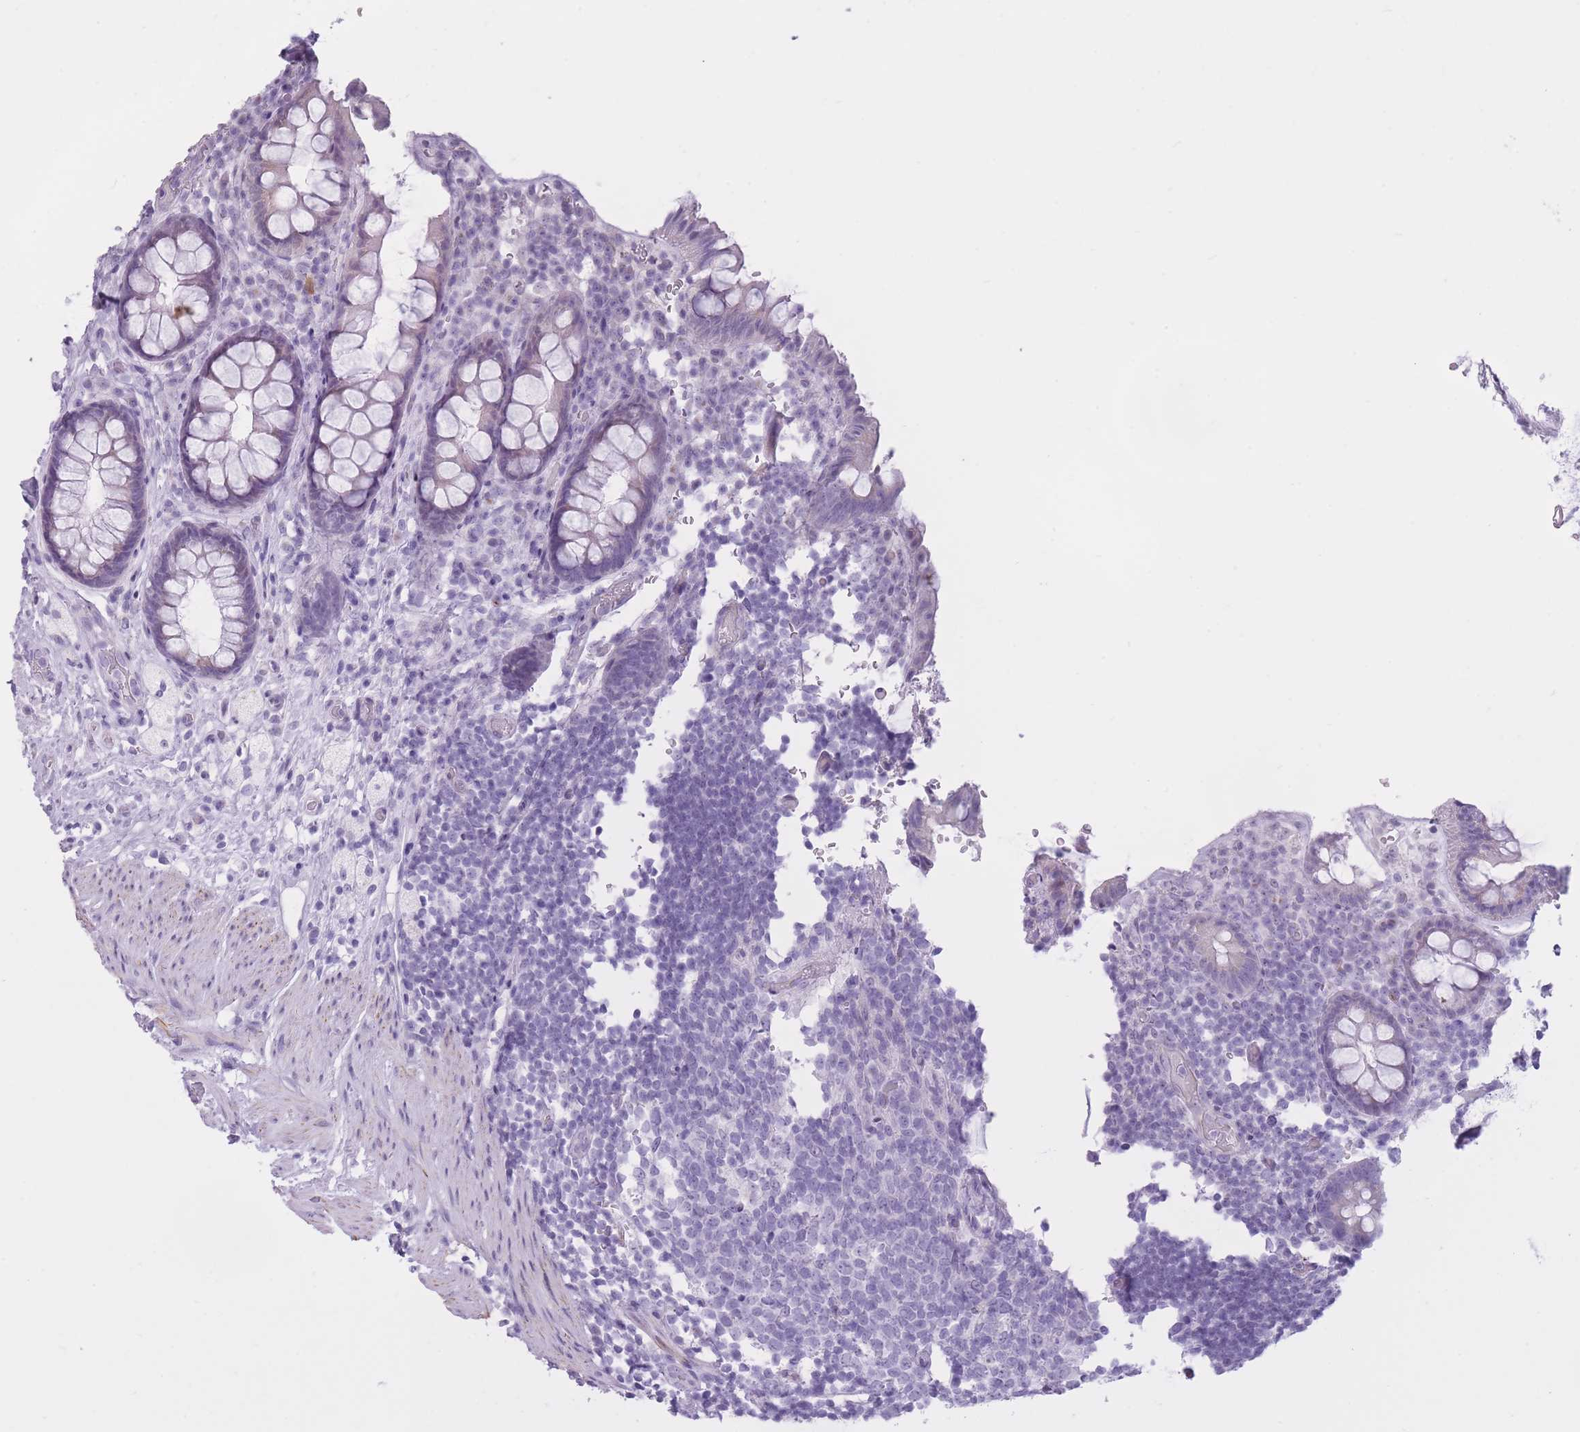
{"staining": {"intensity": "negative", "quantity": "none", "location": "none"}, "tissue": "rectum", "cell_type": "Glandular cells", "image_type": "normal", "snomed": [{"axis": "morphology", "description": "Normal tissue, NOS"}, {"axis": "topography", "description": "Rectum"}, {"axis": "topography", "description": "Peripheral nerve tissue"}], "caption": "IHC micrograph of normal rectum: rectum stained with DAB (3,3'-diaminobenzidine) displays no significant protein positivity in glandular cells. (DAB (3,3'-diaminobenzidine) immunohistochemistry (IHC) with hematoxylin counter stain).", "gene": "GOLGA6A", "patient": {"sex": "female", "age": 69}}